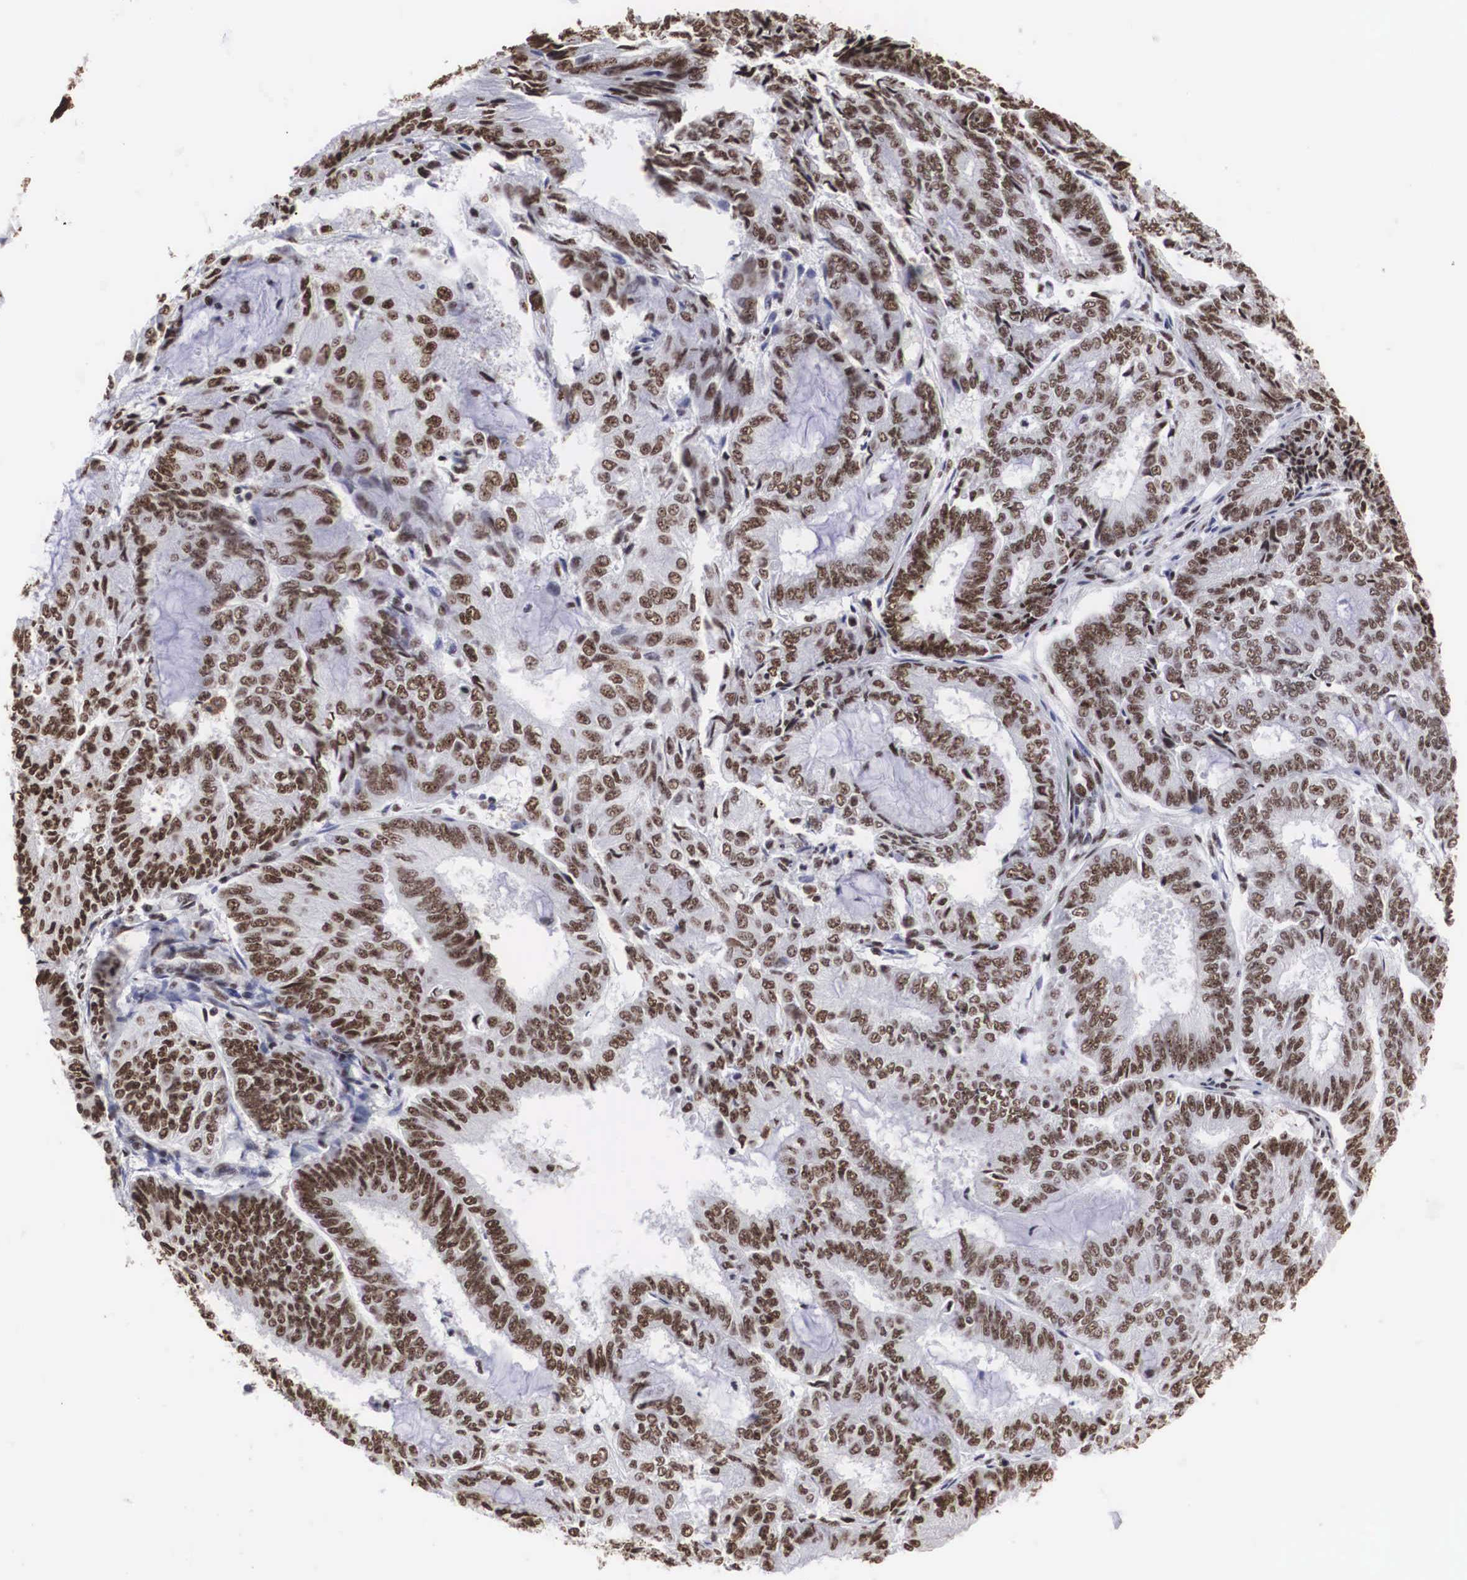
{"staining": {"intensity": "moderate", "quantity": ">75%", "location": "nuclear"}, "tissue": "endometrial cancer", "cell_type": "Tumor cells", "image_type": "cancer", "snomed": [{"axis": "morphology", "description": "Adenocarcinoma, NOS"}, {"axis": "topography", "description": "Endometrium"}], "caption": "Protein expression analysis of adenocarcinoma (endometrial) exhibits moderate nuclear positivity in about >75% of tumor cells.", "gene": "ACIN1", "patient": {"sex": "female", "age": 59}}